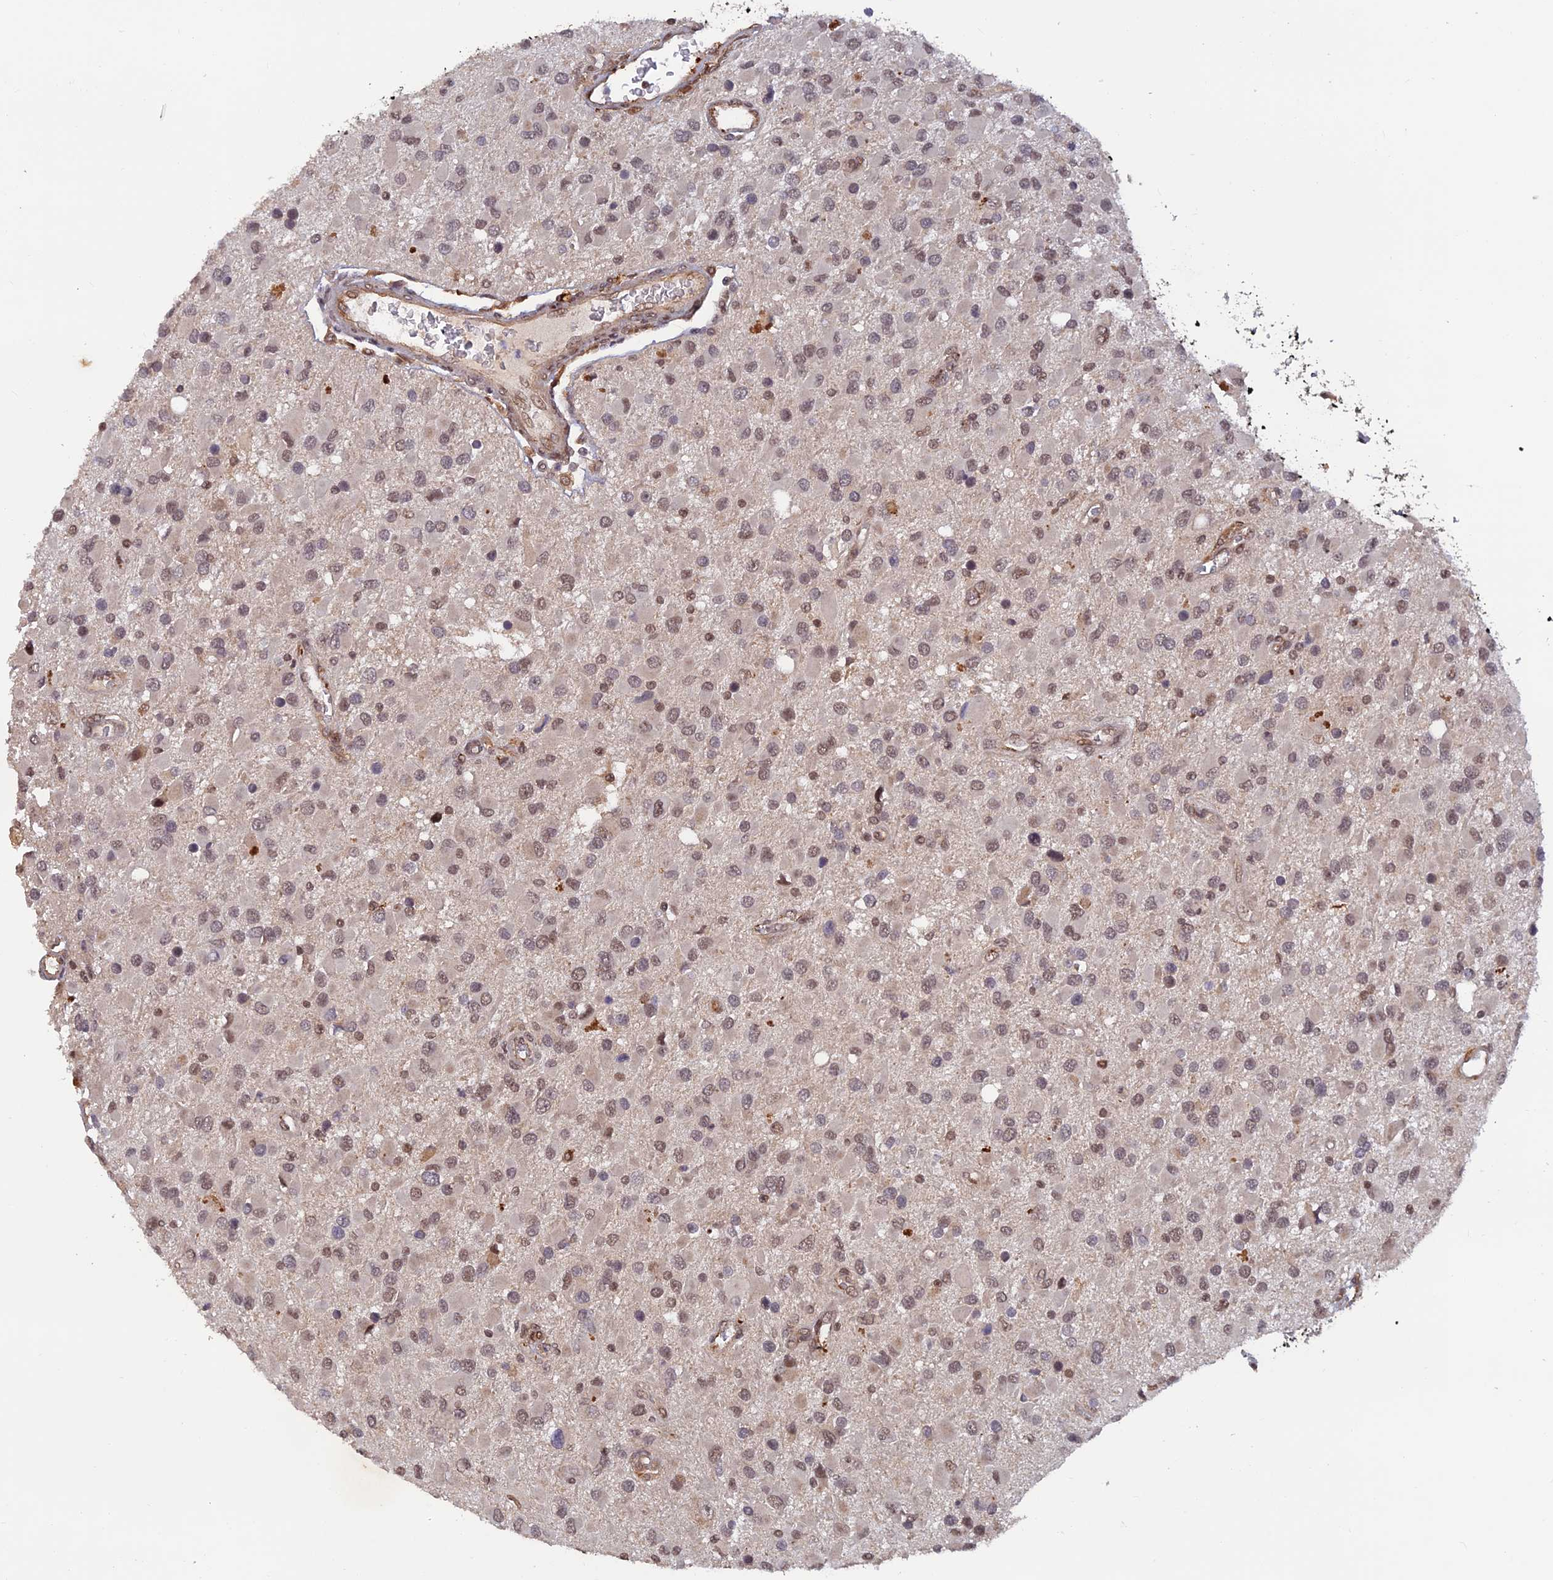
{"staining": {"intensity": "weak", "quantity": "<25%", "location": "nuclear"}, "tissue": "glioma", "cell_type": "Tumor cells", "image_type": "cancer", "snomed": [{"axis": "morphology", "description": "Glioma, malignant, High grade"}, {"axis": "topography", "description": "Brain"}], "caption": "This is an IHC image of human glioma. There is no positivity in tumor cells.", "gene": "ZNF565", "patient": {"sex": "male", "age": 53}}